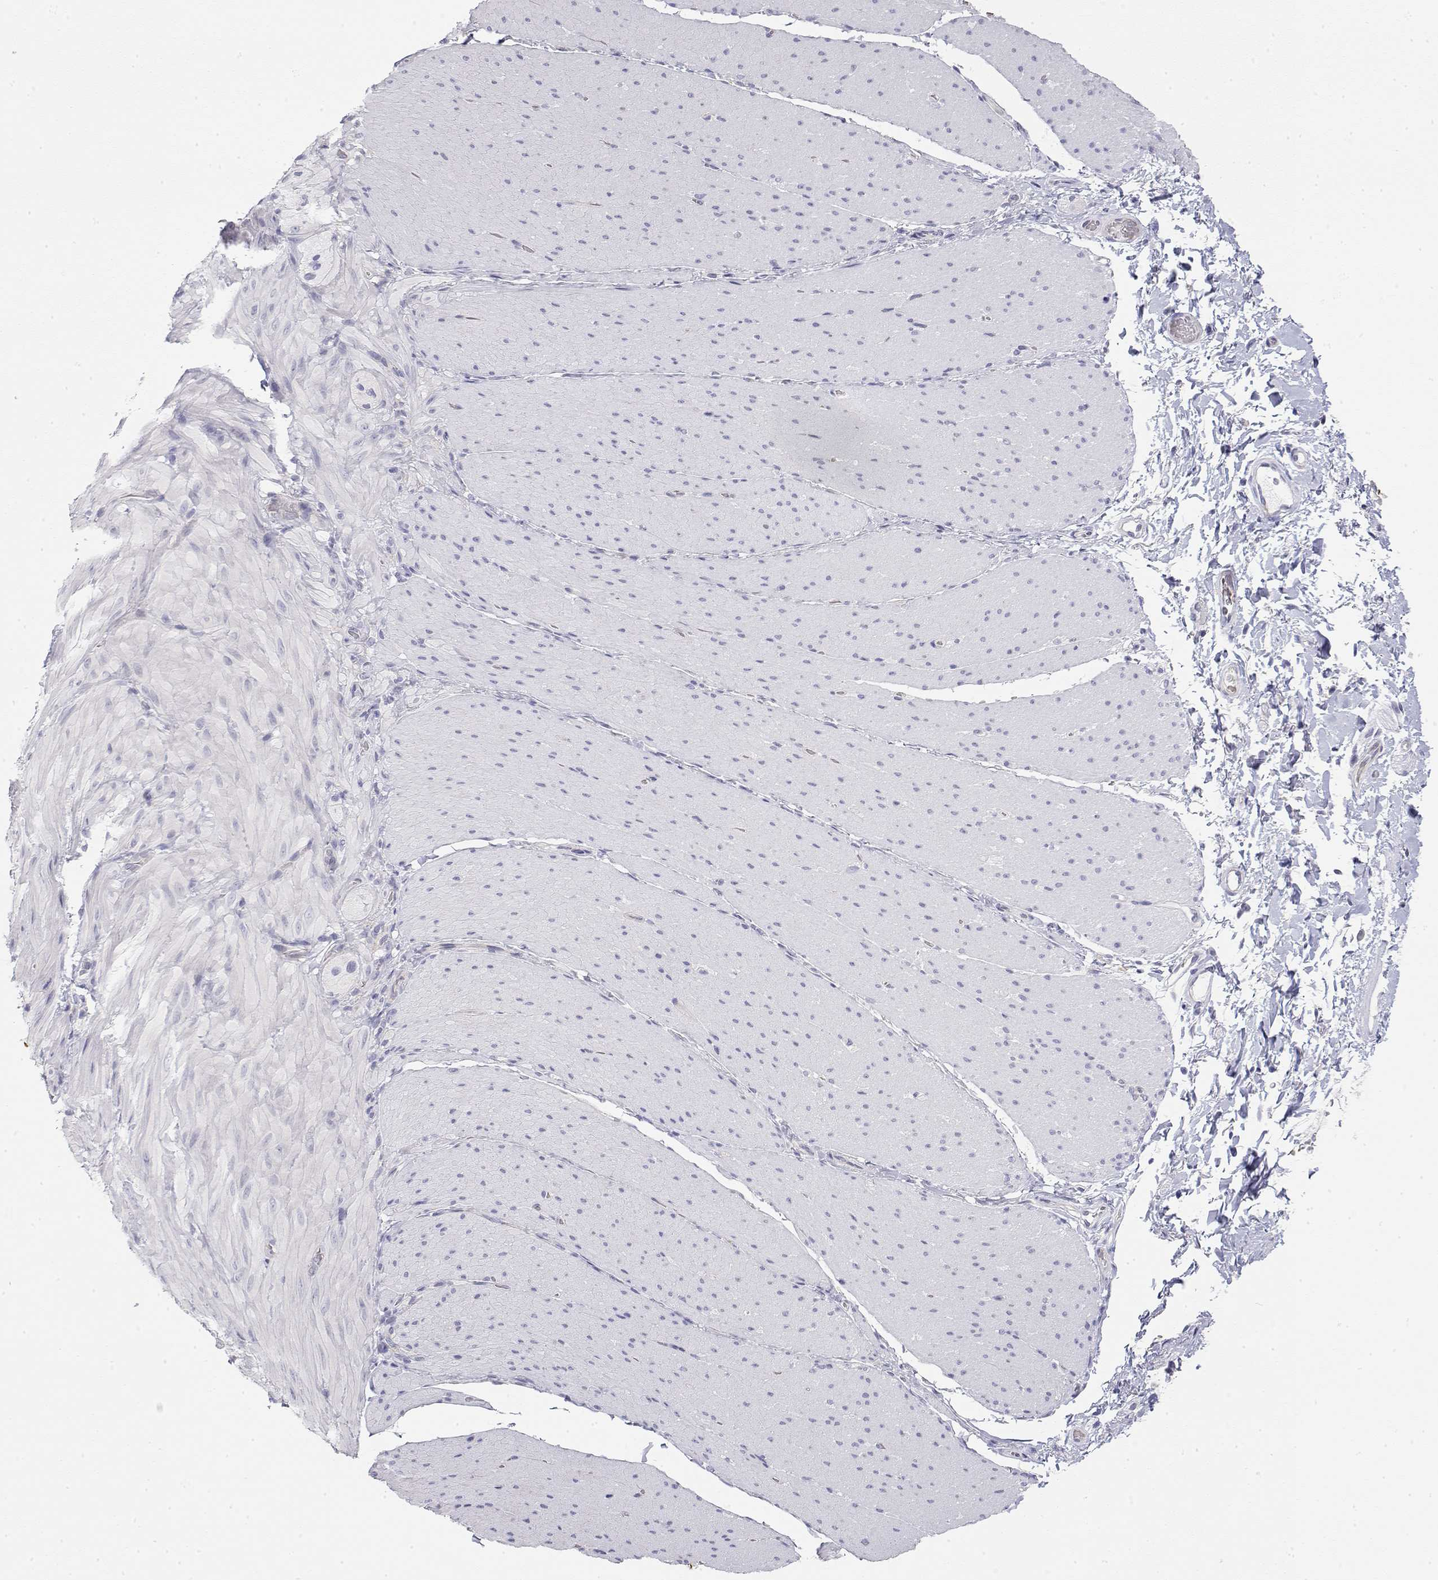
{"staining": {"intensity": "negative", "quantity": "none", "location": "none"}, "tissue": "smooth muscle", "cell_type": "Smooth muscle cells", "image_type": "normal", "snomed": [{"axis": "morphology", "description": "Normal tissue, NOS"}, {"axis": "topography", "description": "Smooth muscle"}, {"axis": "topography", "description": "Colon"}], "caption": "Immunohistochemistry micrograph of normal smooth muscle: human smooth muscle stained with DAB shows no significant protein positivity in smooth muscle cells. (DAB (3,3'-diaminobenzidine) immunohistochemistry (IHC) visualized using brightfield microscopy, high magnification).", "gene": "MISP", "patient": {"sex": "male", "age": 73}}